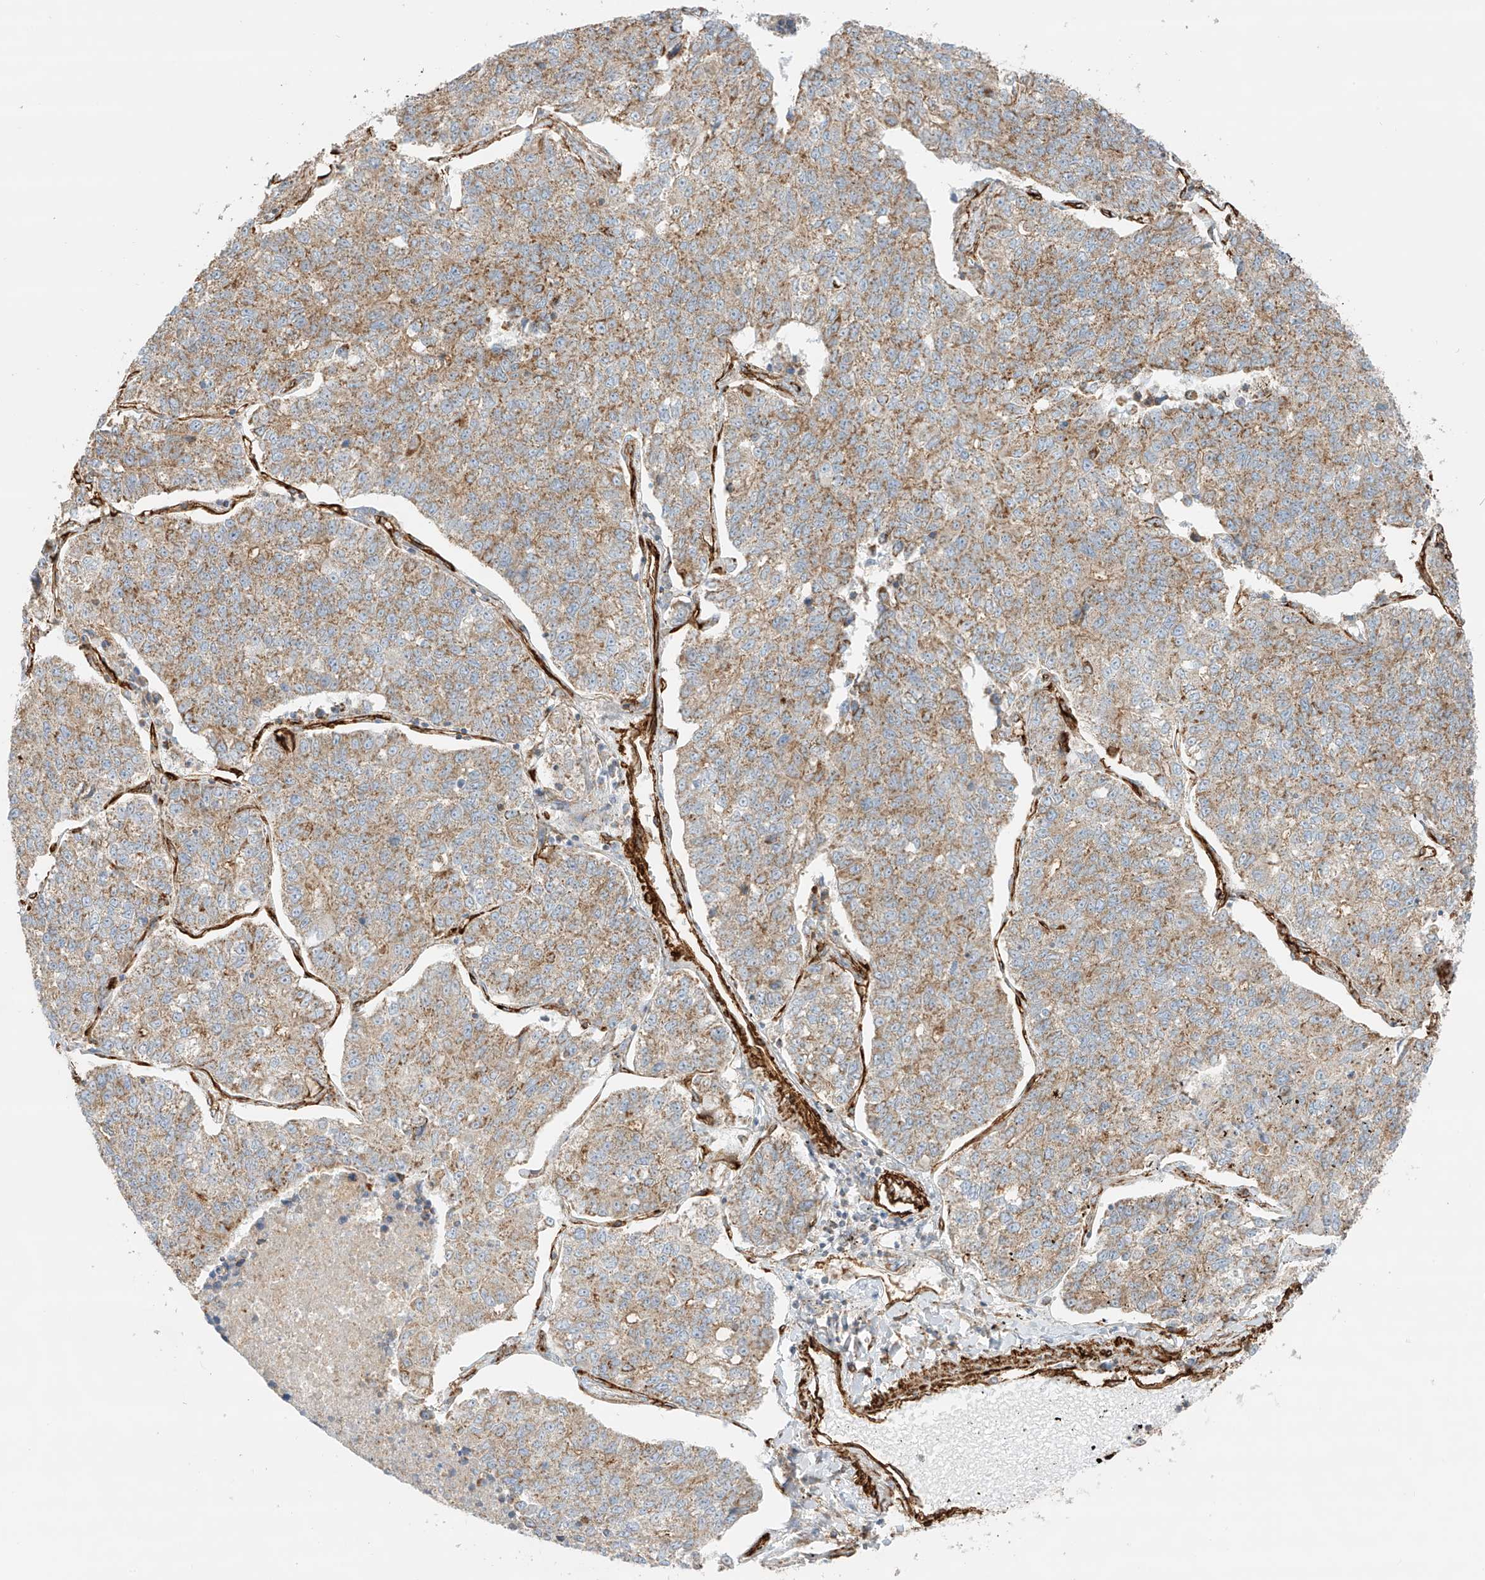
{"staining": {"intensity": "weak", "quantity": ">75%", "location": "cytoplasmic/membranous"}, "tissue": "lung cancer", "cell_type": "Tumor cells", "image_type": "cancer", "snomed": [{"axis": "morphology", "description": "Adenocarcinoma, NOS"}, {"axis": "topography", "description": "Lung"}], "caption": "A low amount of weak cytoplasmic/membranous staining is seen in about >75% of tumor cells in adenocarcinoma (lung) tissue.", "gene": "ABCB7", "patient": {"sex": "male", "age": 49}}